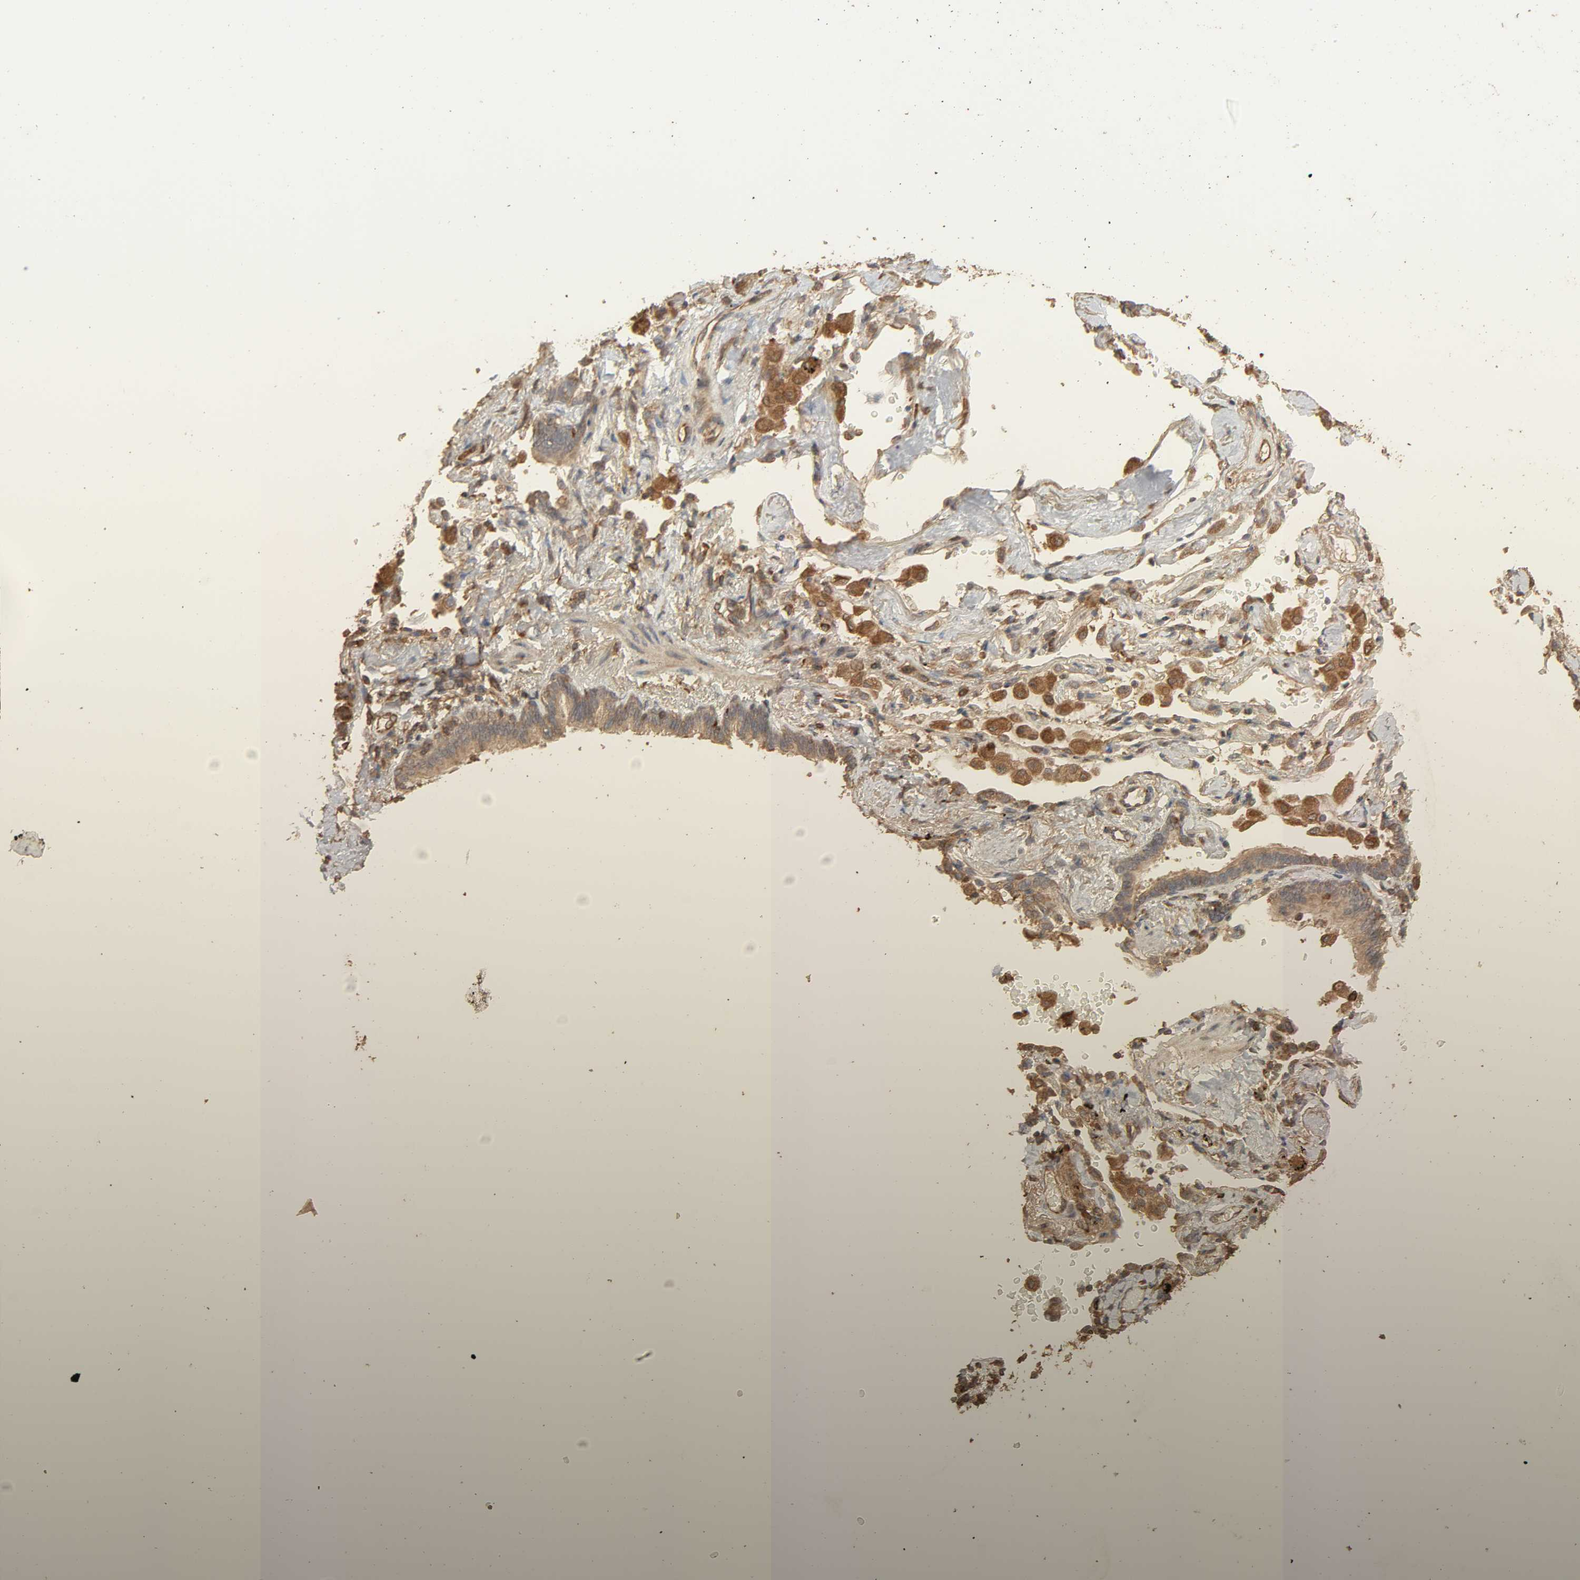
{"staining": {"intensity": "moderate", "quantity": ">75%", "location": "cytoplasmic/membranous"}, "tissue": "lung cancer", "cell_type": "Tumor cells", "image_type": "cancer", "snomed": [{"axis": "morphology", "description": "Adenocarcinoma, NOS"}, {"axis": "topography", "description": "Lung"}], "caption": "Immunohistochemistry (IHC) of human lung adenocarcinoma demonstrates medium levels of moderate cytoplasmic/membranous expression in about >75% of tumor cells. Ihc stains the protein of interest in brown and the nuclei are stained blue.", "gene": "RPS6KA6", "patient": {"sex": "female", "age": 64}}